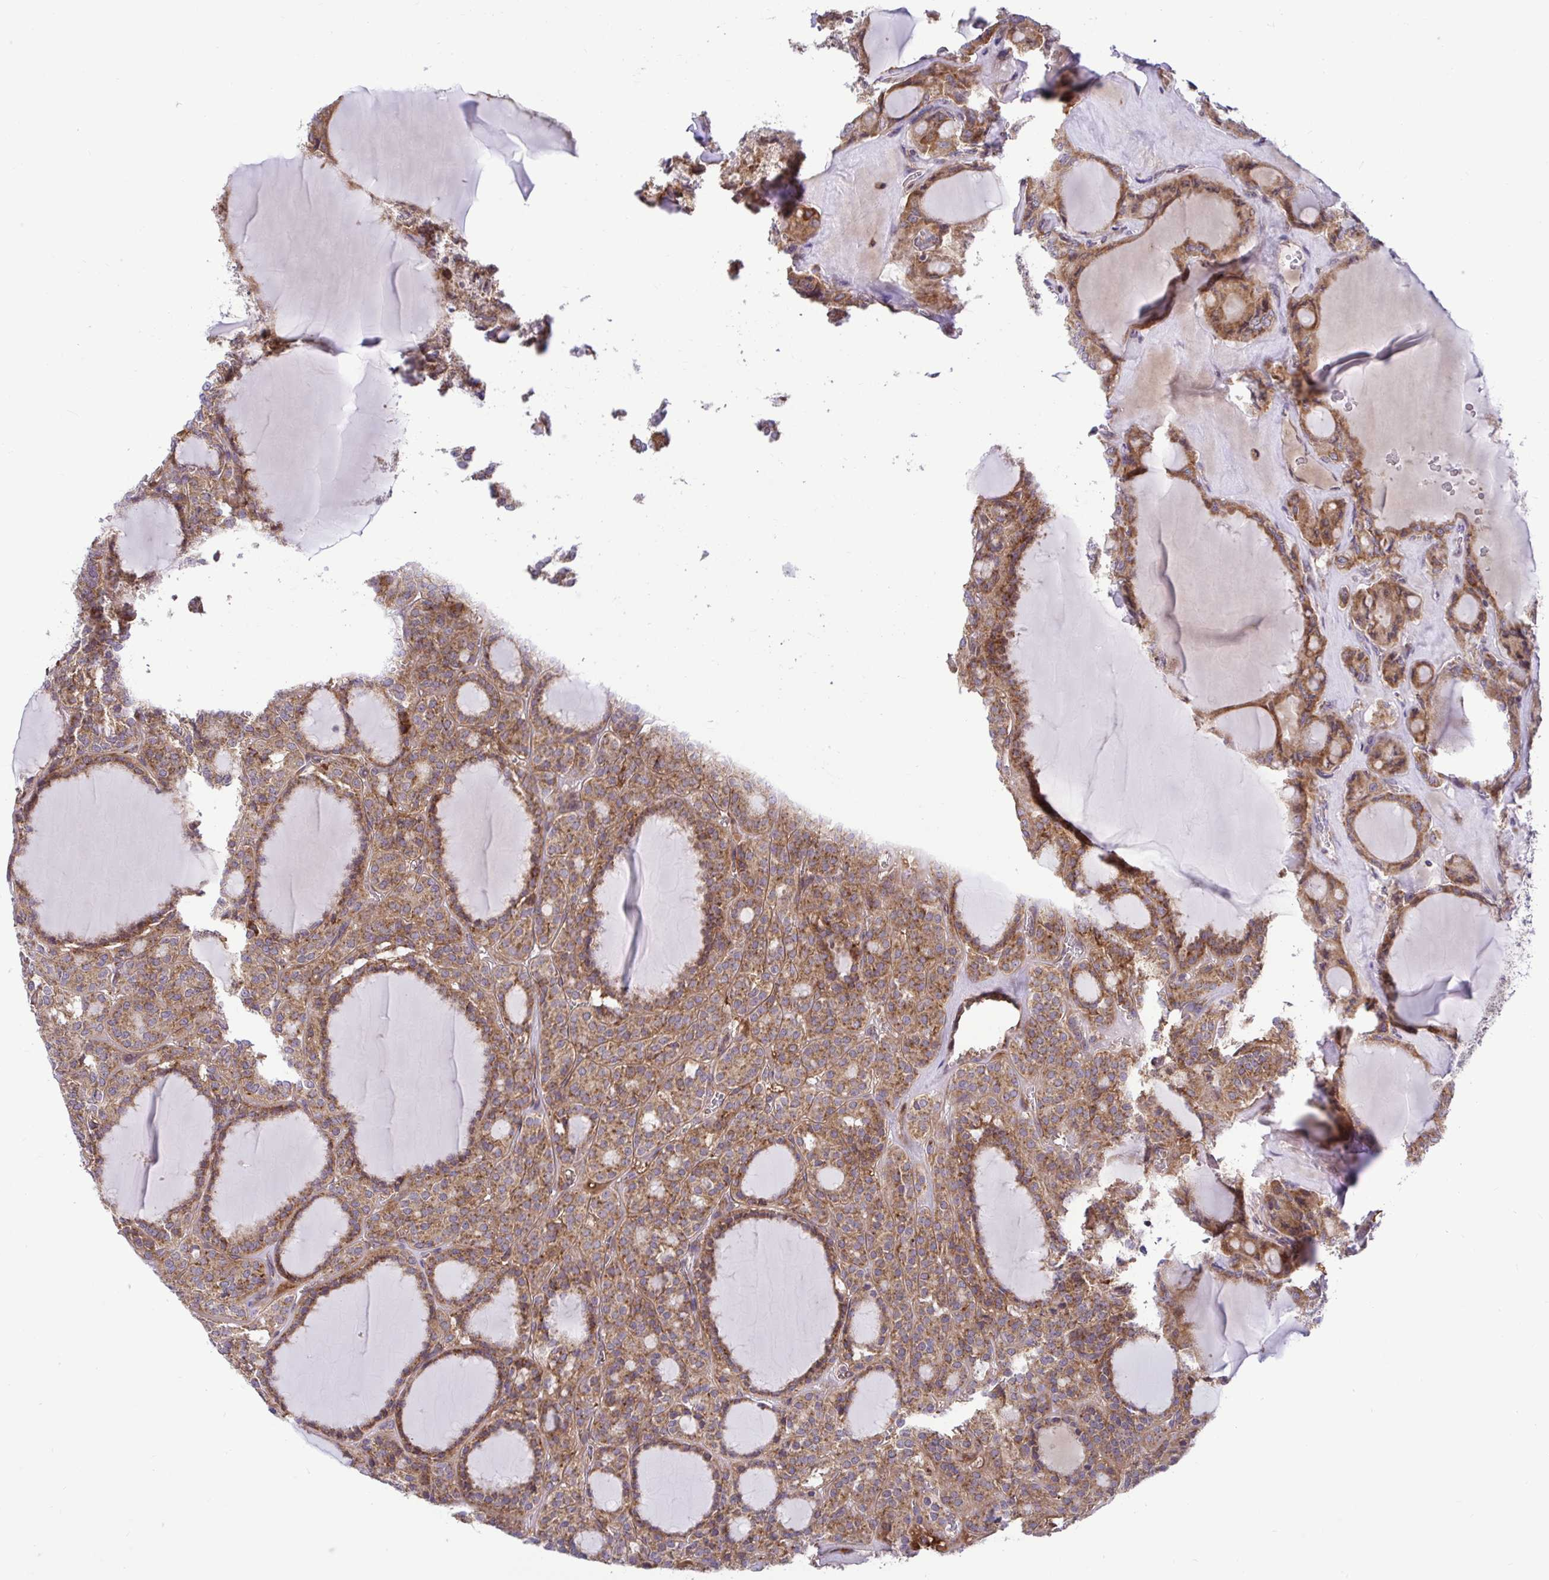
{"staining": {"intensity": "moderate", "quantity": ">75%", "location": "cytoplasmic/membranous"}, "tissue": "thyroid cancer", "cell_type": "Tumor cells", "image_type": "cancer", "snomed": [{"axis": "morphology", "description": "Follicular adenoma carcinoma, NOS"}, {"axis": "topography", "description": "Thyroid gland"}], "caption": "Immunohistochemistry (IHC) image of human thyroid cancer (follicular adenoma carcinoma) stained for a protein (brown), which shows medium levels of moderate cytoplasmic/membranous staining in about >75% of tumor cells.", "gene": "VTI1B", "patient": {"sex": "female", "age": 63}}